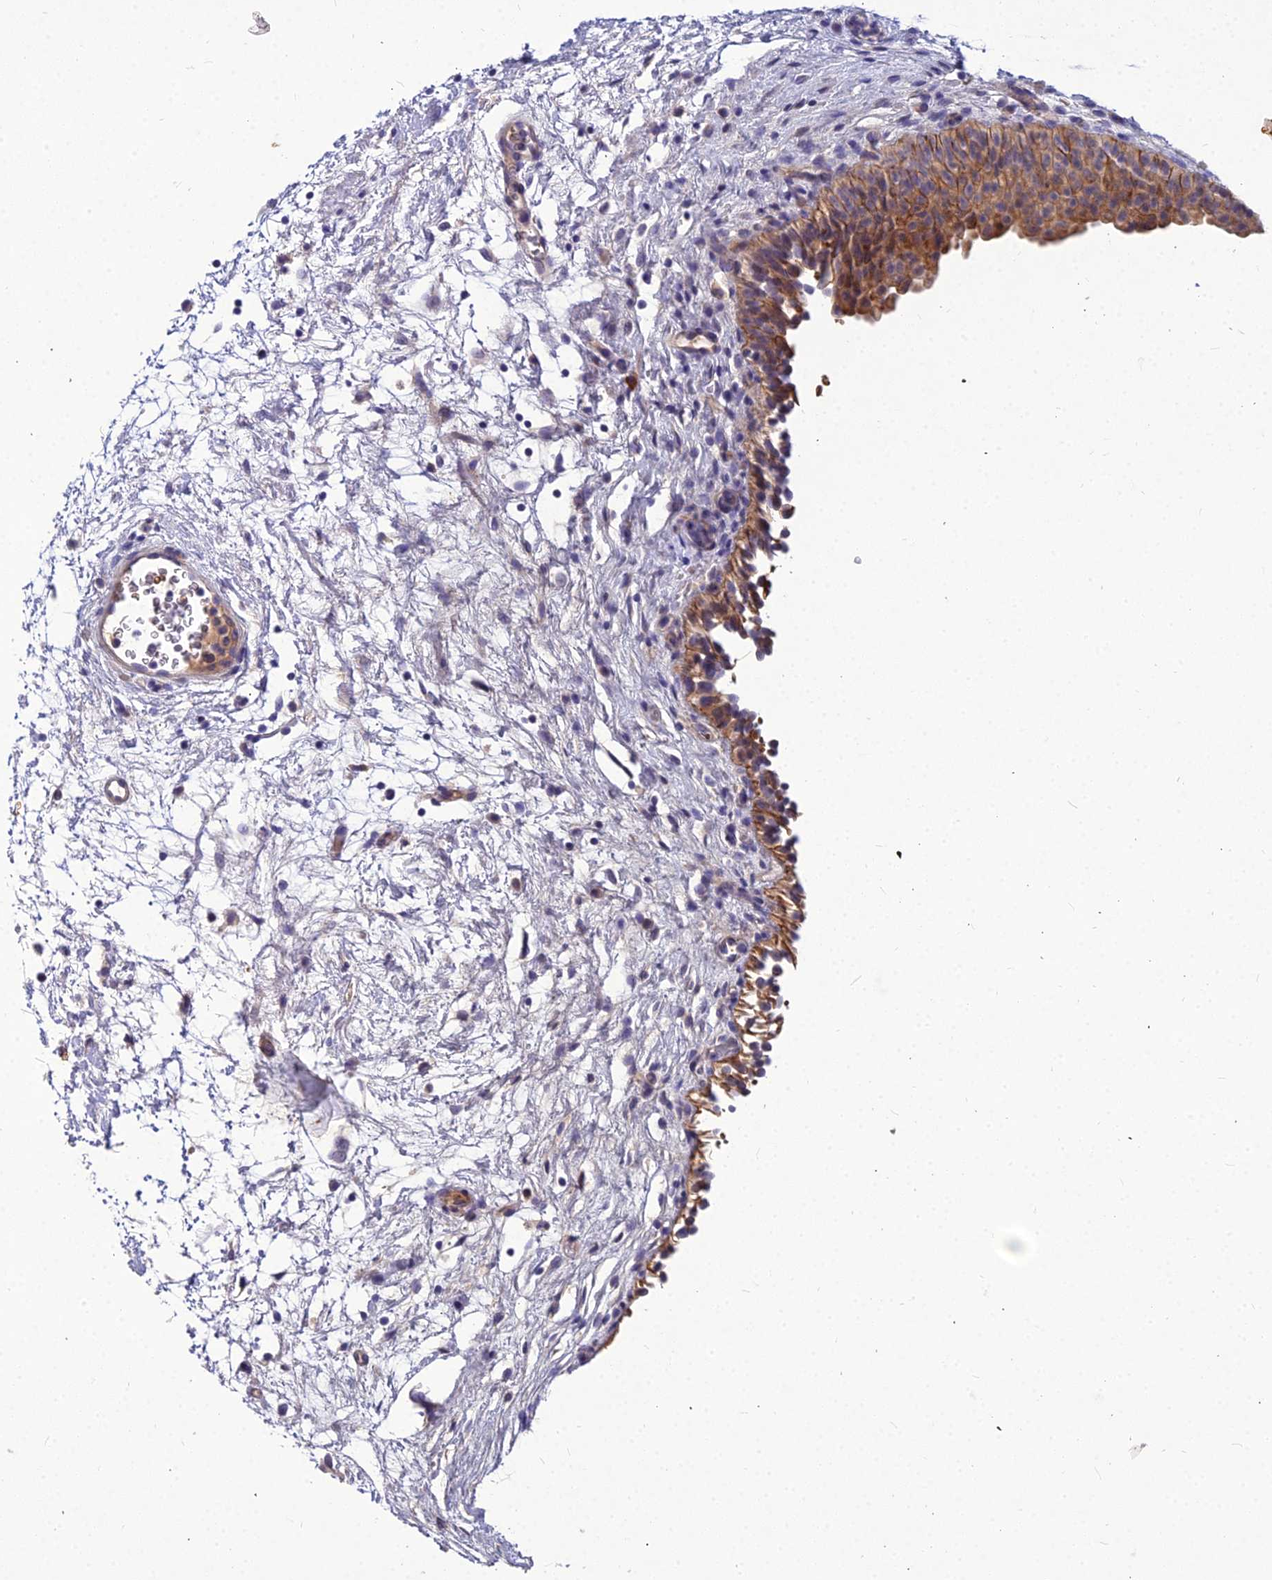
{"staining": {"intensity": "moderate", "quantity": ">75%", "location": "cytoplasmic/membranous"}, "tissue": "urinary bladder", "cell_type": "Urothelial cells", "image_type": "normal", "snomed": [{"axis": "morphology", "description": "Normal tissue, NOS"}, {"axis": "topography", "description": "Urinary bladder"}], "caption": "IHC micrograph of unremarkable urinary bladder: human urinary bladder stained using IHC shows medium levels of moderate protein expression localized specifically in the cytoplasmic/membranous of urothelial cells, appearing as a cytoplasmic/membranous brown color.", "gene": "DMRTA1", "patient": {"sex": "male", "age": 46}}